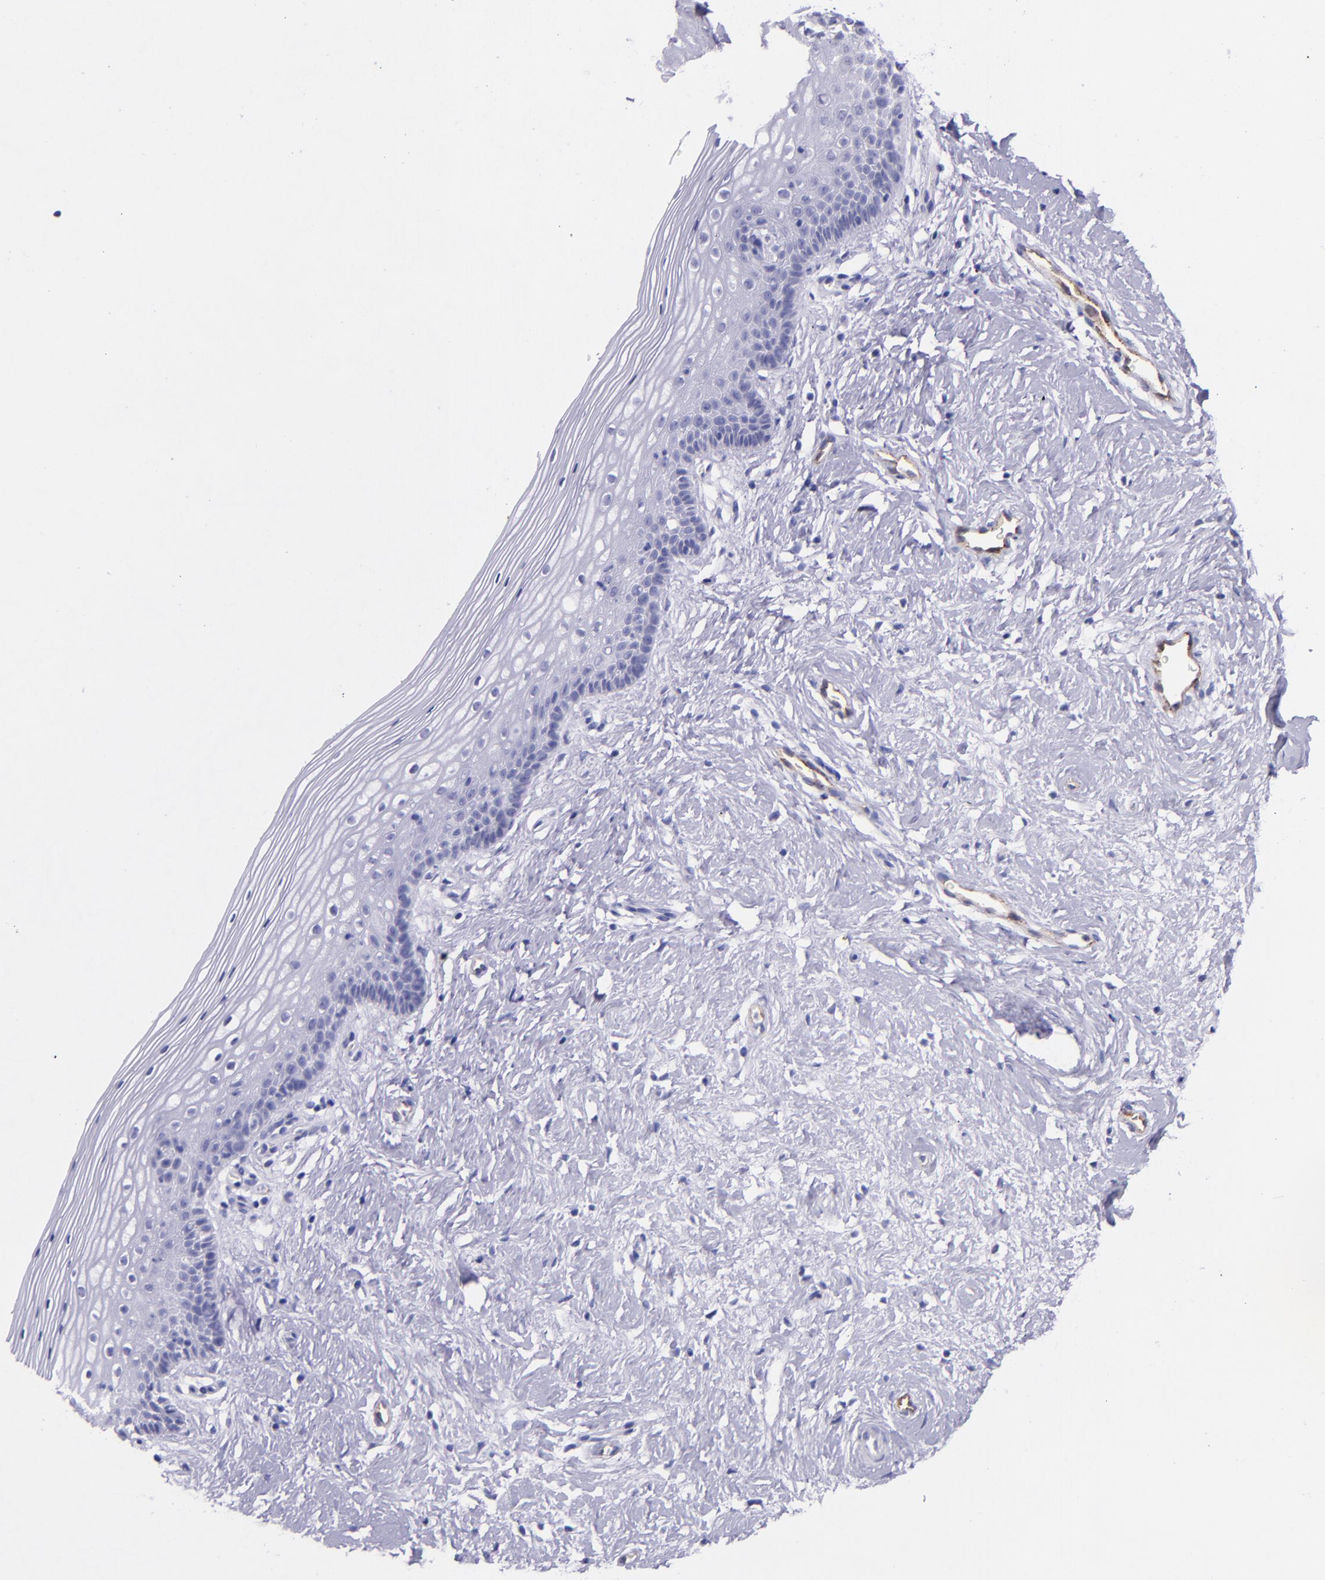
{"staining": {"intensity": "negative", "quantity": "none", "location": "none"}, "tissue": "vagina", "cell_type": "Squamous epithelial cells", "image_type": "normal", "snomed": [{"axis": "morphology", "description": "Normal tissue, NOS"}, {"axis": "topography", "description": "Vagina"}], "caption": "Protein analysis of unremarkable vagina reveals no significant staining in squamous epithelial cells. (Brightfield microscopy of DAB IHC at high magnification).", "gene": "SELE", "patient": {"sex": "female", "age": 46}}